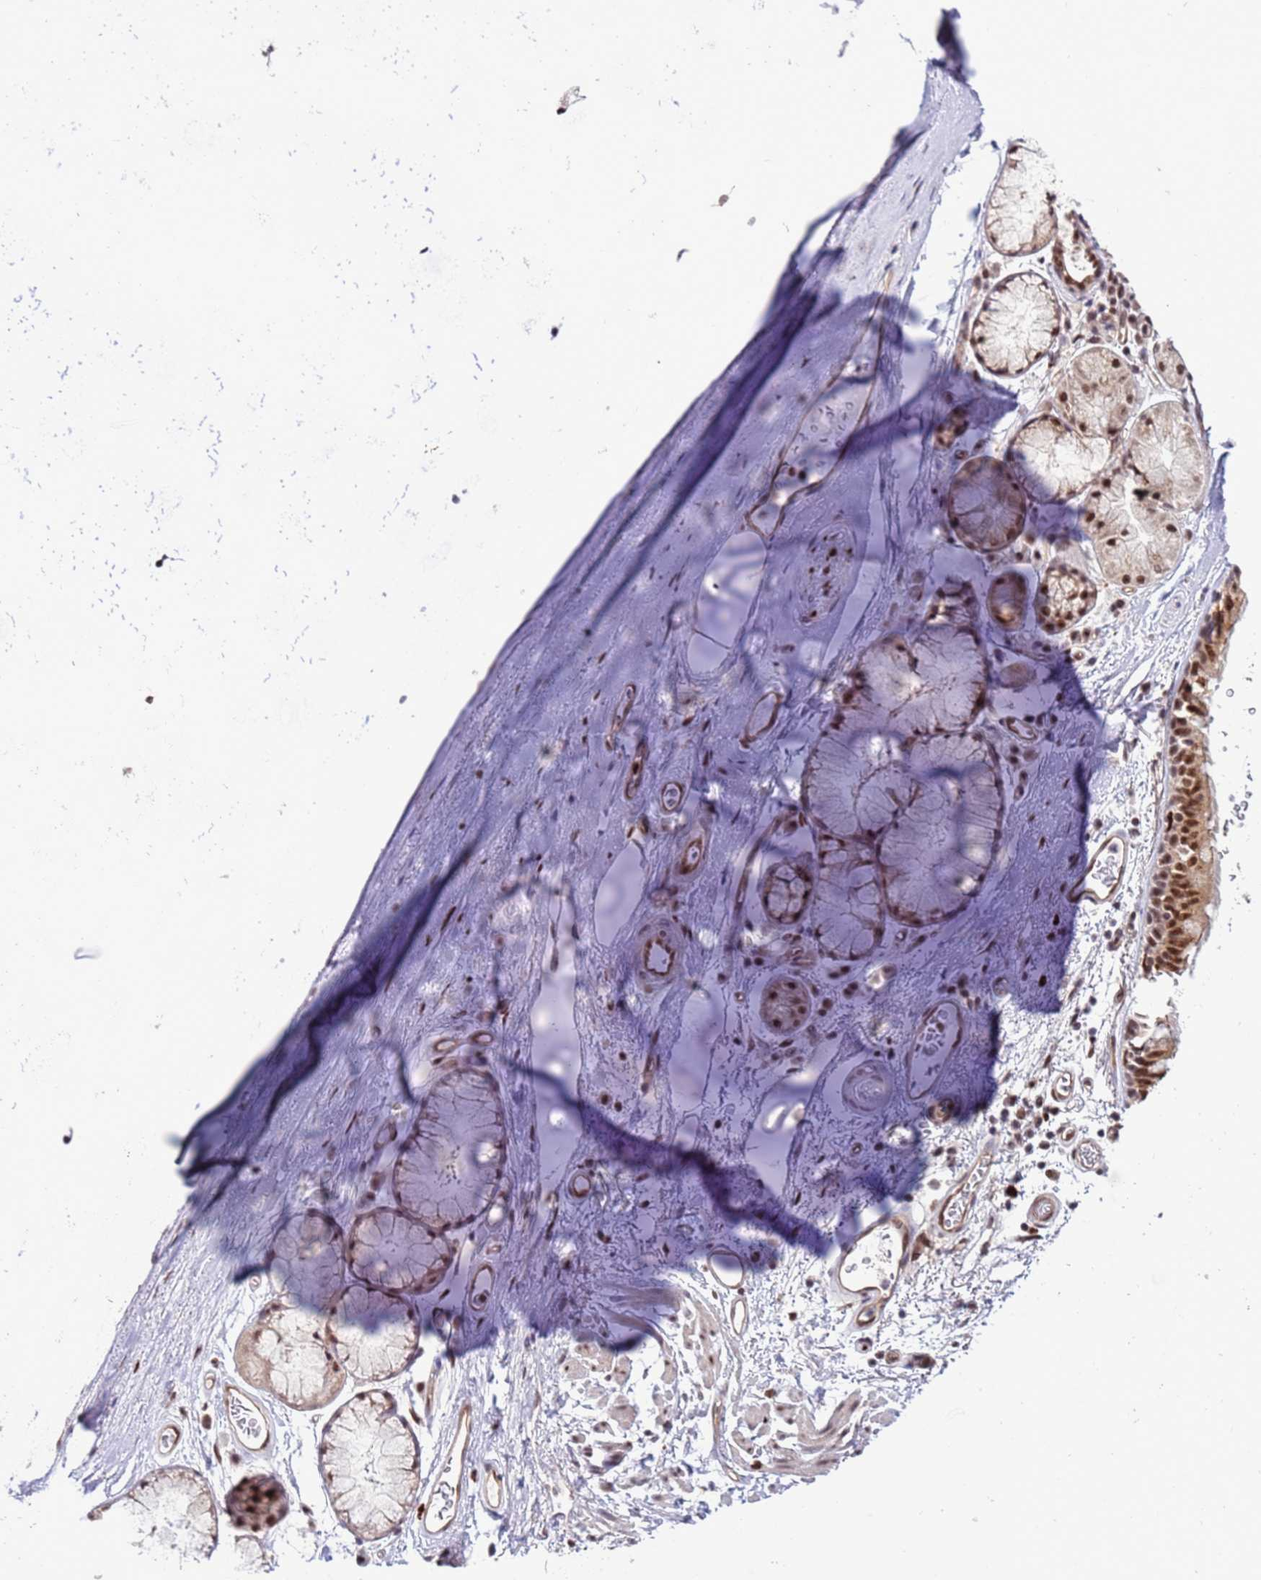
{"staining": {"intensity": "strong", "quantity": ">75%", "location": "nuclear"}, "tissue": "soft tissue", "cell_type": "Chondrocytes", "image_type": "normal", "snomed": [{"axis": "morphology", "description": "Normal tissue, NOS"}, {"axis": "topography", "description": "Cartilage tissue"}], "caption": "DAB immunohistochemical staining of benign human soft tissue displays strong nuclear protein positivity in about >75% of chondrocytes.", "gene": "PRPF6", "patient": {"sex": "male", "age": 73}}